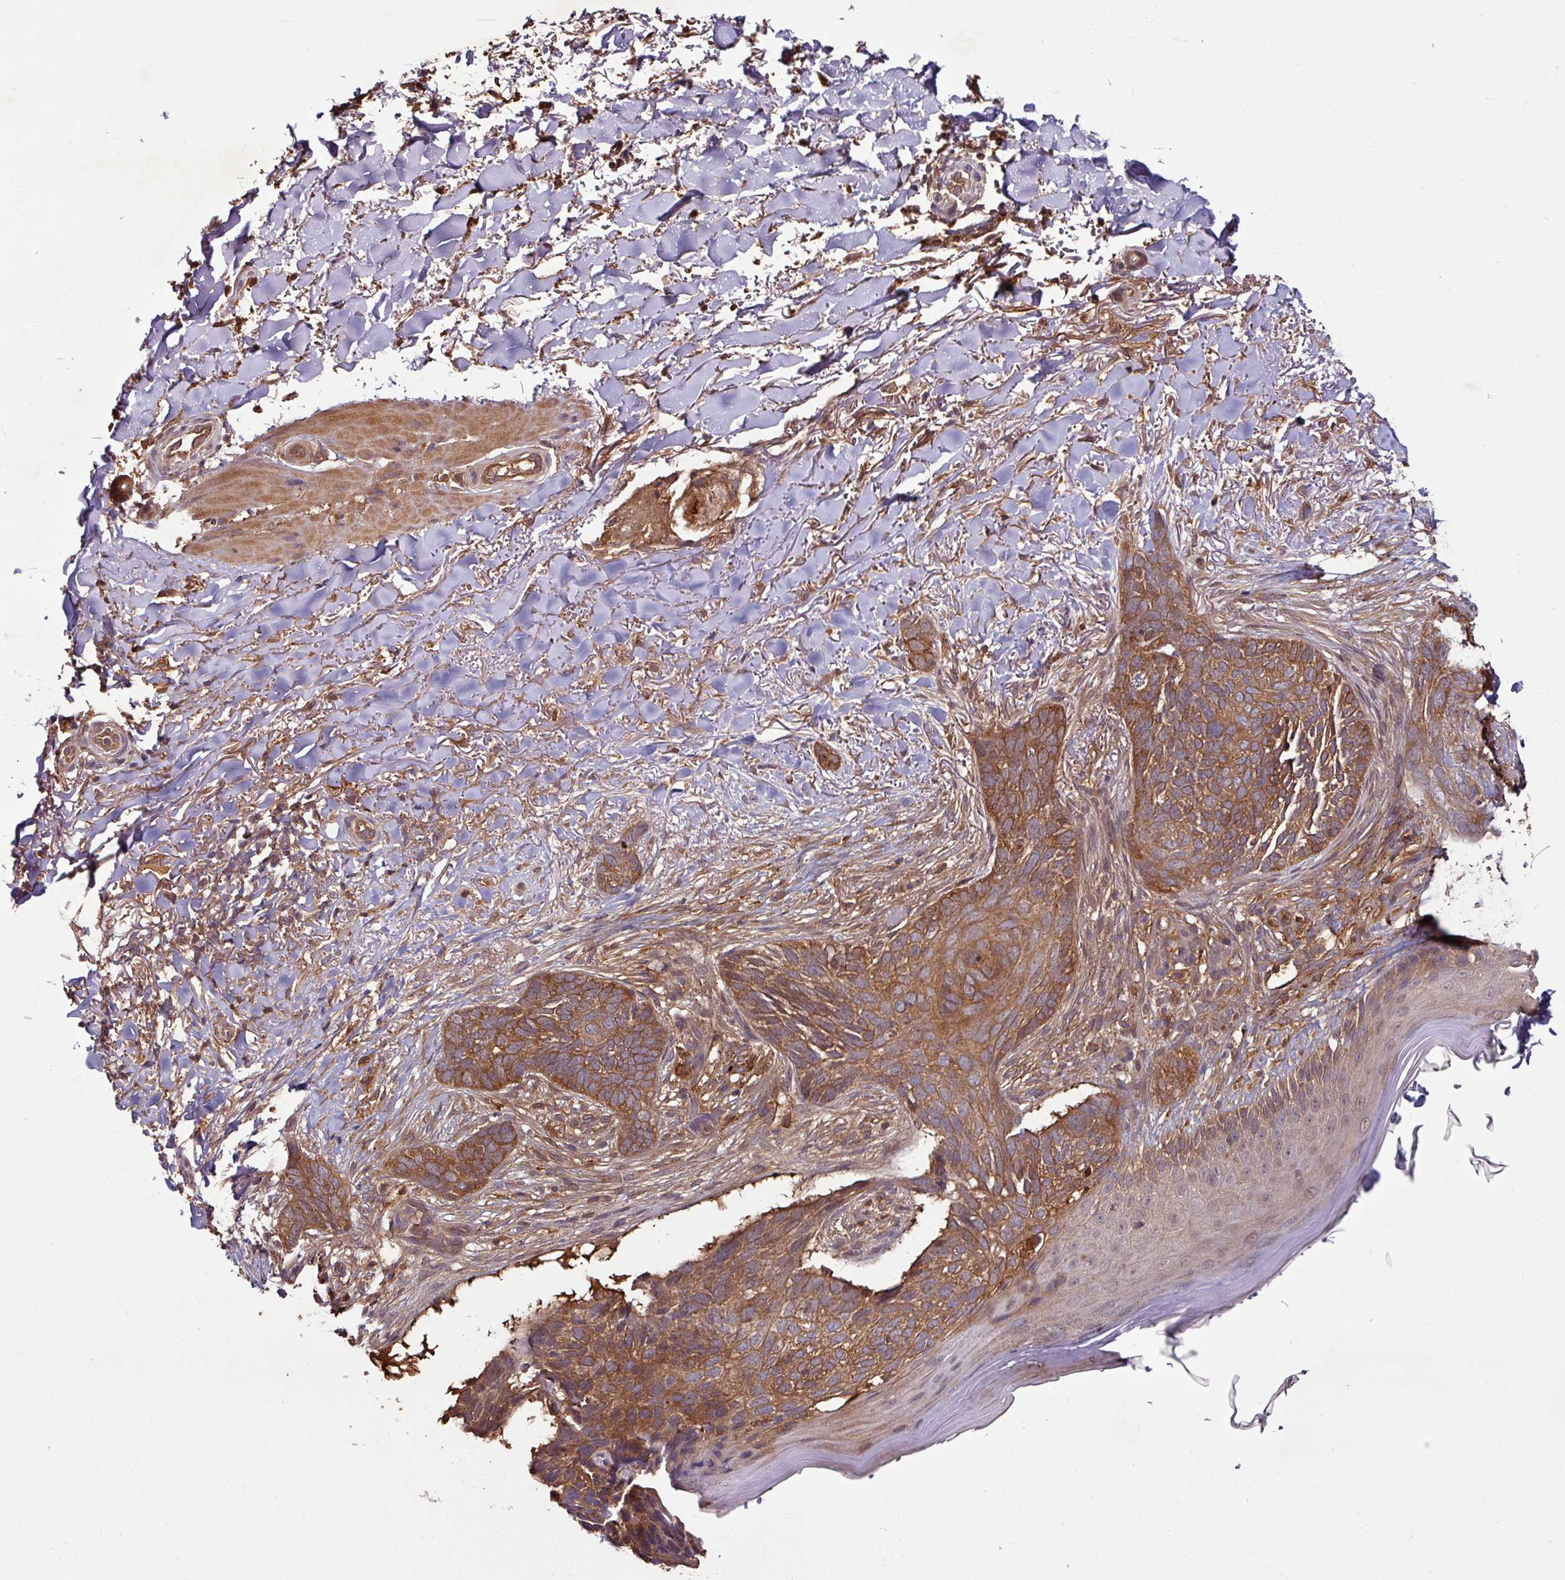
{"staining": {"intensity": "strong", "quantity": ">75%", "location": "cytoplasmic/membranous"}, "tissue": "skin cancer", "cell_type": "Tumor cells", "image_type": "cancer", "snomed": [{"axis": "morphology", "description": "Normal tissue, NOS"}, {"axis": "morphology", "description": "Basal cell carcinoma"}, {"axis": "topography", "description": "Skin"}], "caption": "Immunohistochemical staining of basal cell carcinoma (skin) displays high levels of strong cytoplasmic/membranous protein positivity in approximately >75% of tumor cells. The staining was performed using DAB to visualize the protein expression in brown, while the nuclei were stained in blue with hematoxylin (Magnification: 20x).", "gene": "GNPDA1", "patient": {"sex": "female", "age": 67}}